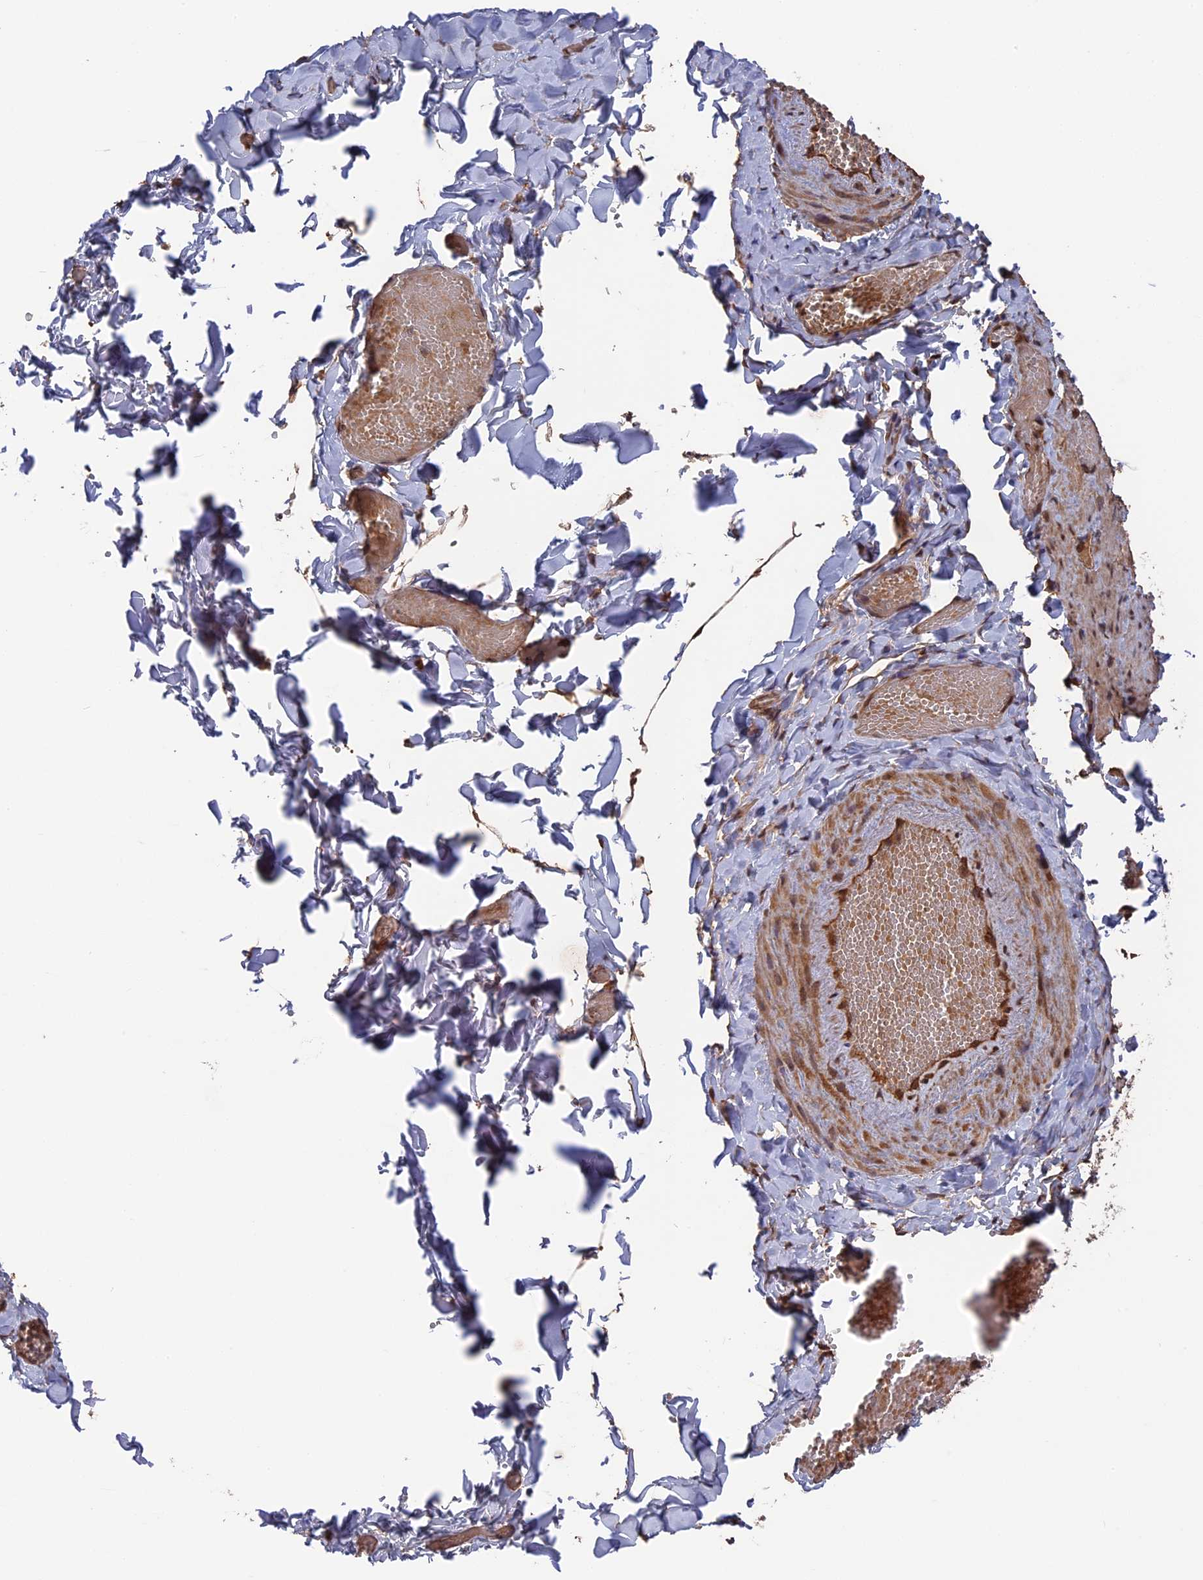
{"staining": {"intensity": "moderate", "quantity": "<25%", "location": "cytoplasmic/membranous"}, "tissue": "adipose tissue", "cell_type": "Adipocytes", "image_type": "normal", "snomed": [{"axis": "morphology", "description": "Normal tissue, NOS"}, {"axis": "topography", "description": "Gallbladder"}, {"axis": "topography", "description": "Peripheral nerve tissue"}], "caption": "Moderate cytoplasmic/membranous positivity for a protein is identified in approximately <25% of adipocytes of normal adipose tissue using immunohistochemistry (IHC).", "gene": "TELO2", "patient": {"sex": "male", "age": 38}}